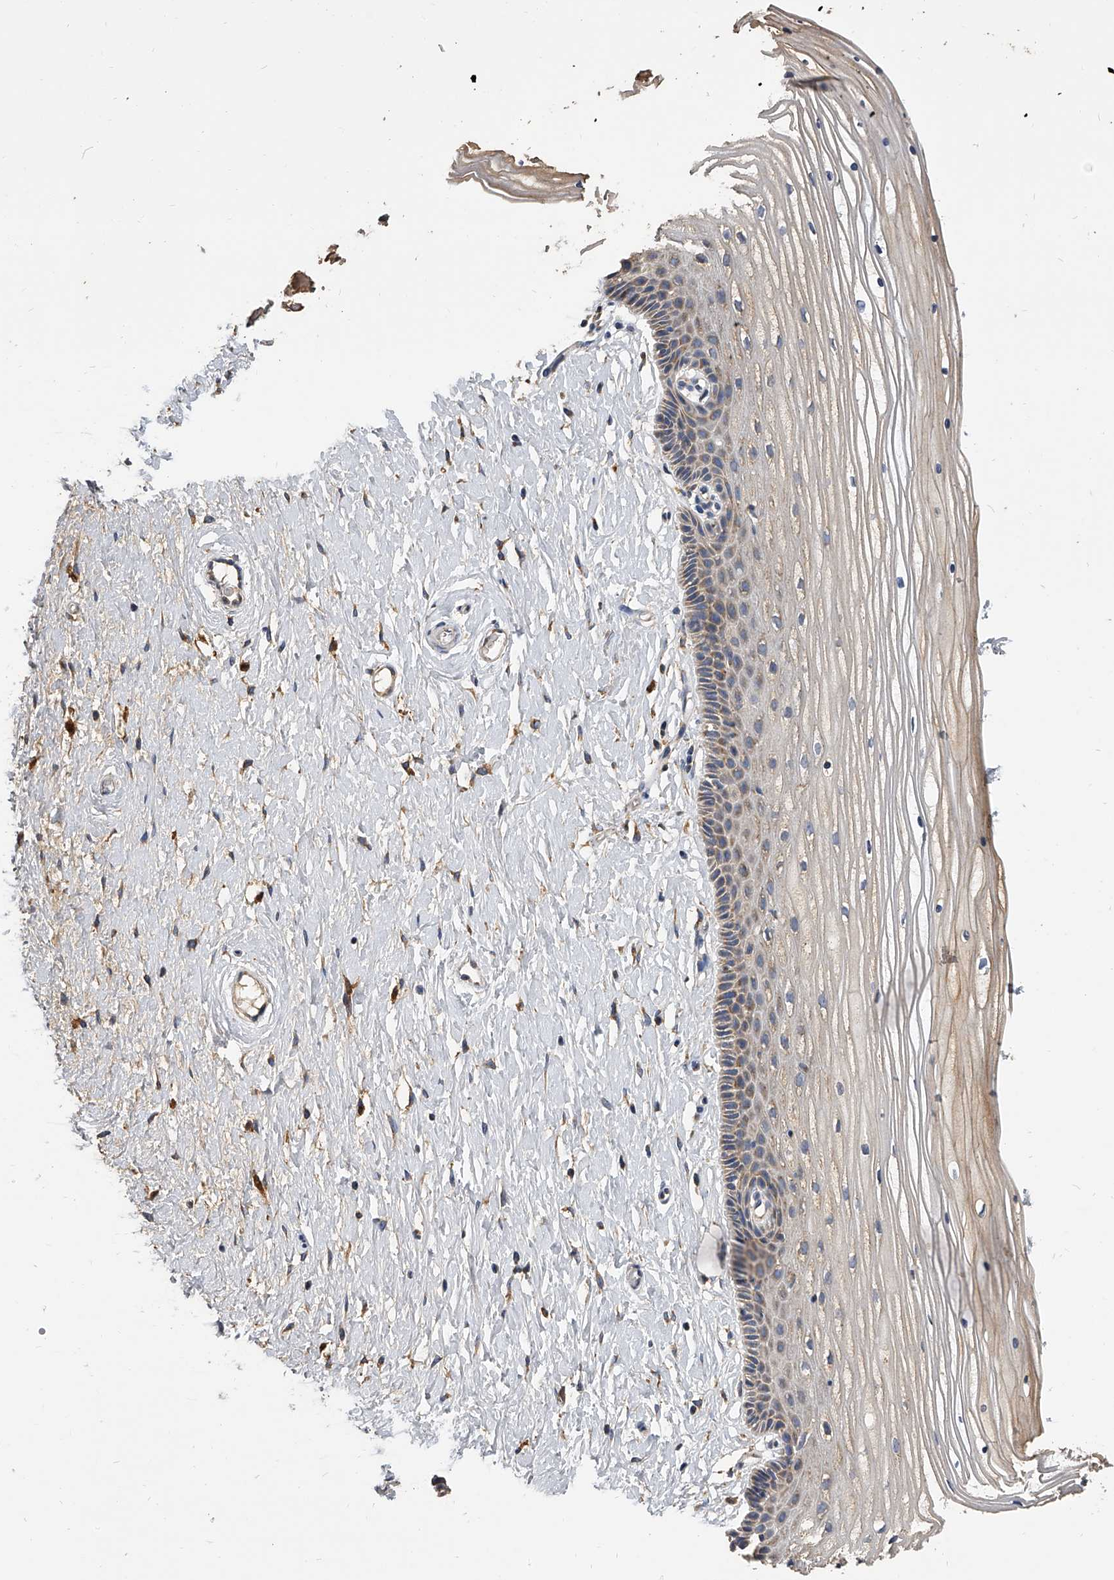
{"staining": {"intensity": "moderate", "quantity": "25%-75%", "location": "cytoplasmic/membranous"}, "tissue": "vagina", "cell_type": "Squamous epithelial cells", "image_type": "normal", "snomed": [{"axis": "morphology", "description": "Normal tissue, NOS"}, {"axis": "topography", "description": "Vagina"}, {"axis": "topography", "description": "Cervix"}], "caption": "IHC photomicrograph of normal vagina stained for a protein (brown), which displays medium levels of moderate cytoplasmic/membranous positivity in about 25%-75% of squamous epithelial cells.", "gene": "MRPL28", "patient": {"sex": "female", "age": 40}}